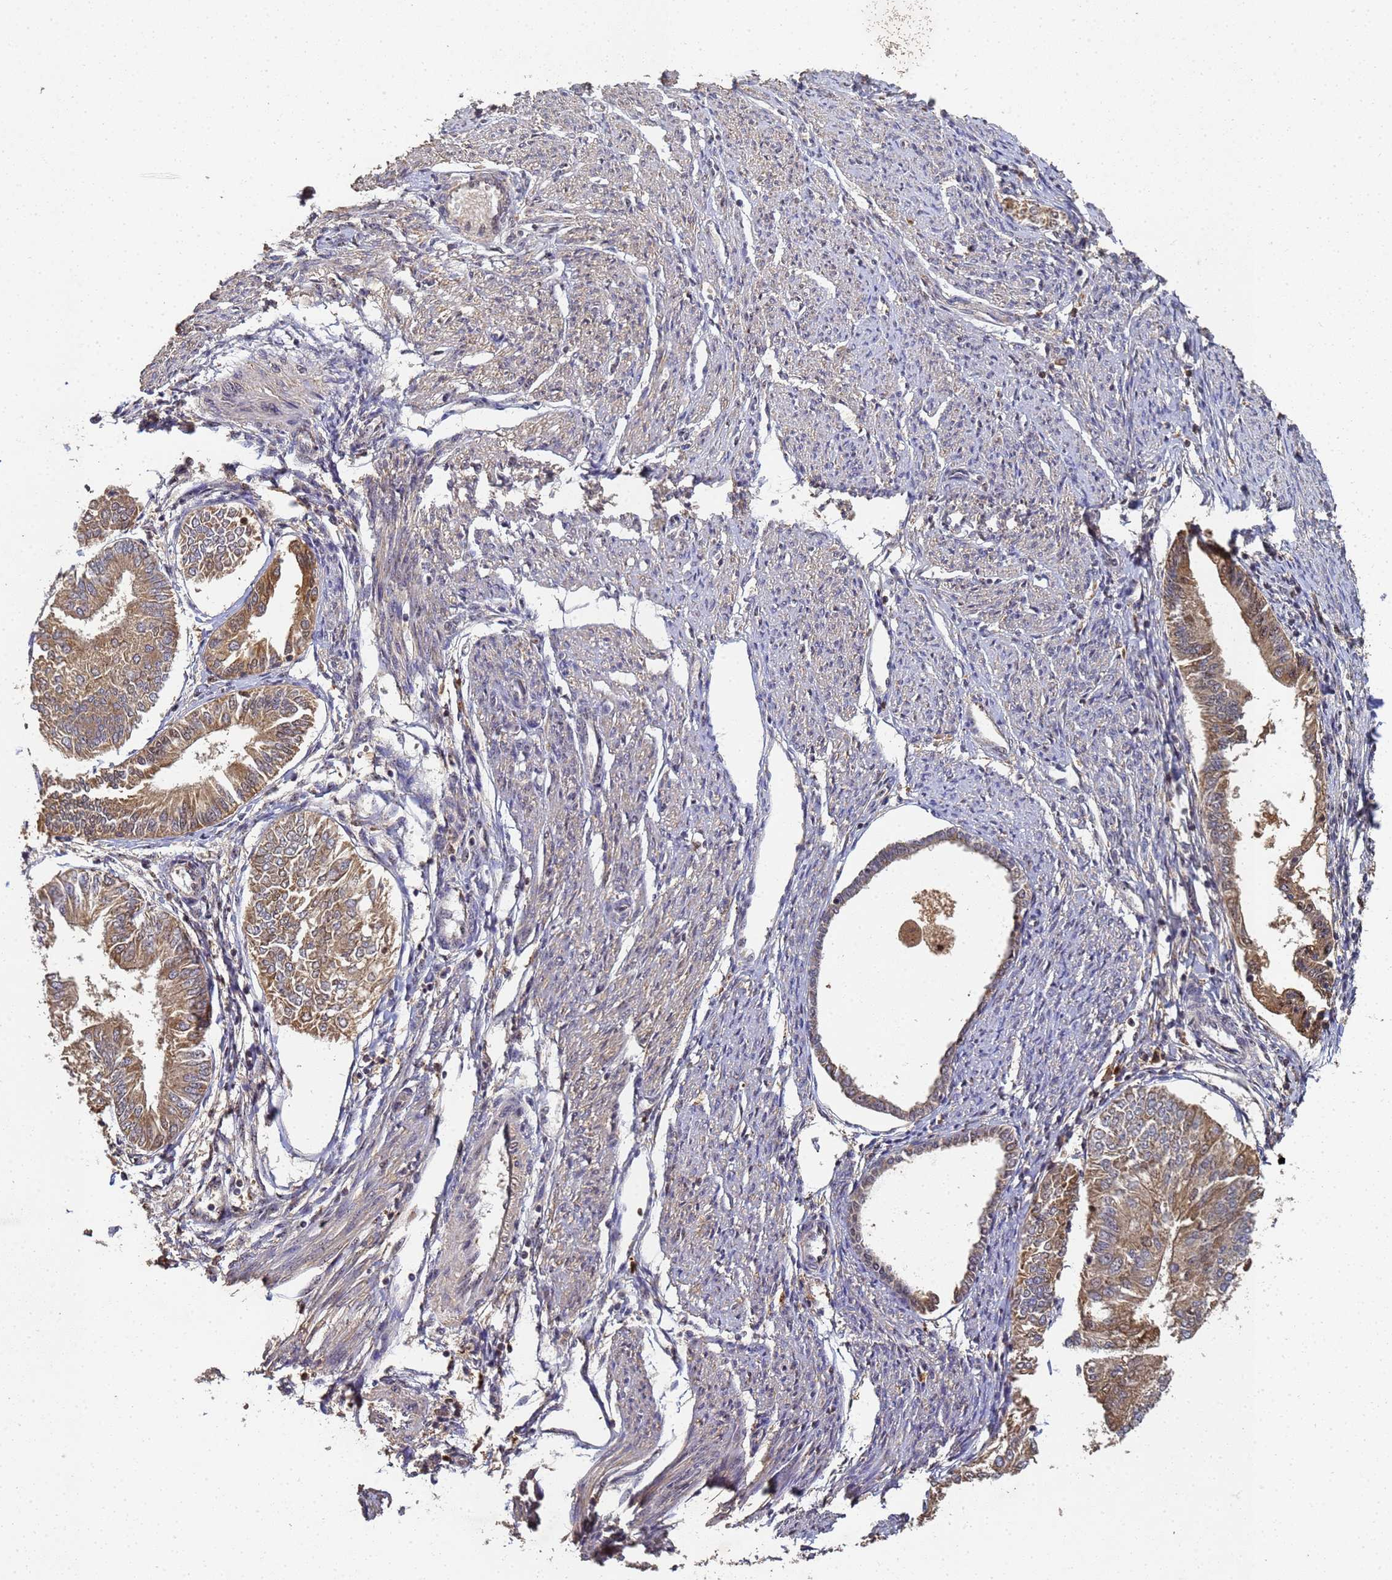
{"staining": {"intensity": "moderate", "quantity": ">75%", "location": "cytoplasmic/membranous"}, "tissue": "endometrial cancer", "cell_type": "Tumor cells", "image_type": "cancer", "snomed": [{"axis": "morphology", "description": "Adenocarcinoma, NOS"}, {"axis": "topography", "description": "Endometrium"}], "caption": "Endometrial cancer (adenocarcinoma) stained with a protein marker exhibits moderate staining in tumor cells.", "gene": "SECISBP2", "patient": {"sex": "female", "age": 58}}